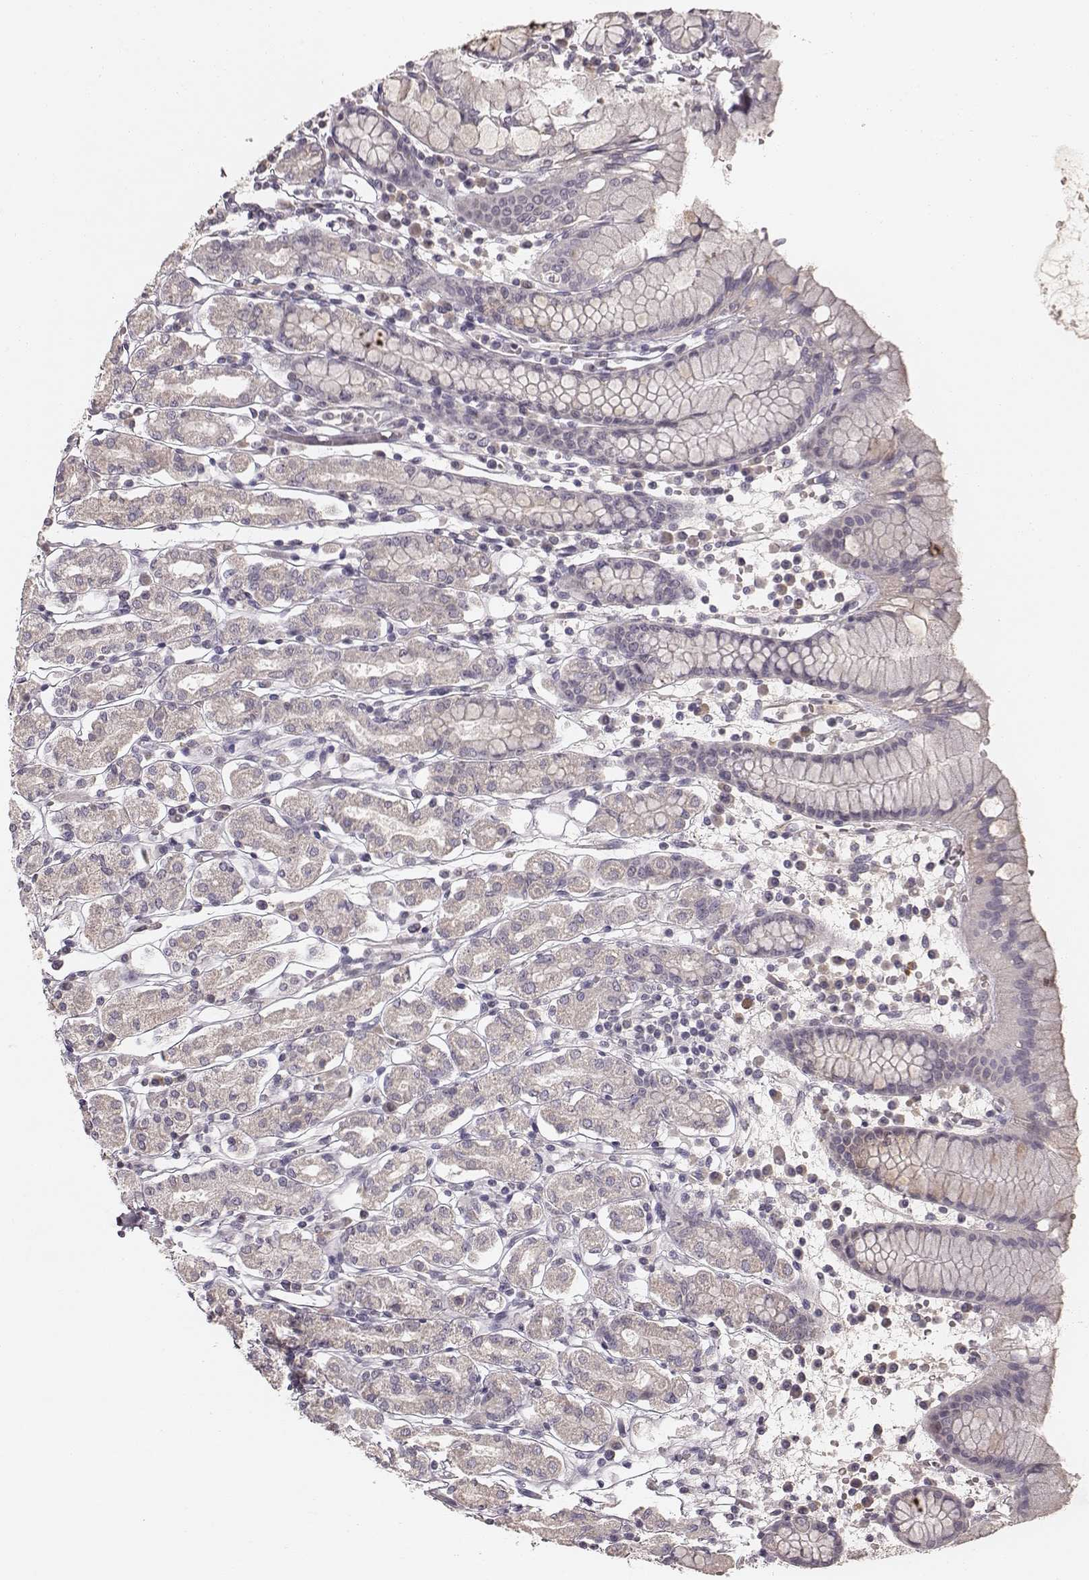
{"staining": {"intensity": "negative", "quantity": "none", "location": "none"}, "tissue": "stomach", "cell_type": "Glandular cells", "image_type": "normal", "snomed": [{"axis": "morphology", "description": "Normal tissue, NOS"}, {"axis": "topography", "description": "Stomach, upper"}, {"axis": "topography", "description": "Stomach"}], "caption": "Immunohistochemical staining of benign stomach demonstrates no significant positivity in glandular cells. (DAB (3,3'-diaminobenzidine) immunohistochemistry visualized using brightfield microscopy, high magnification).", "gene": "LY6K", "patient": {"sex": "male", "age": 62}}